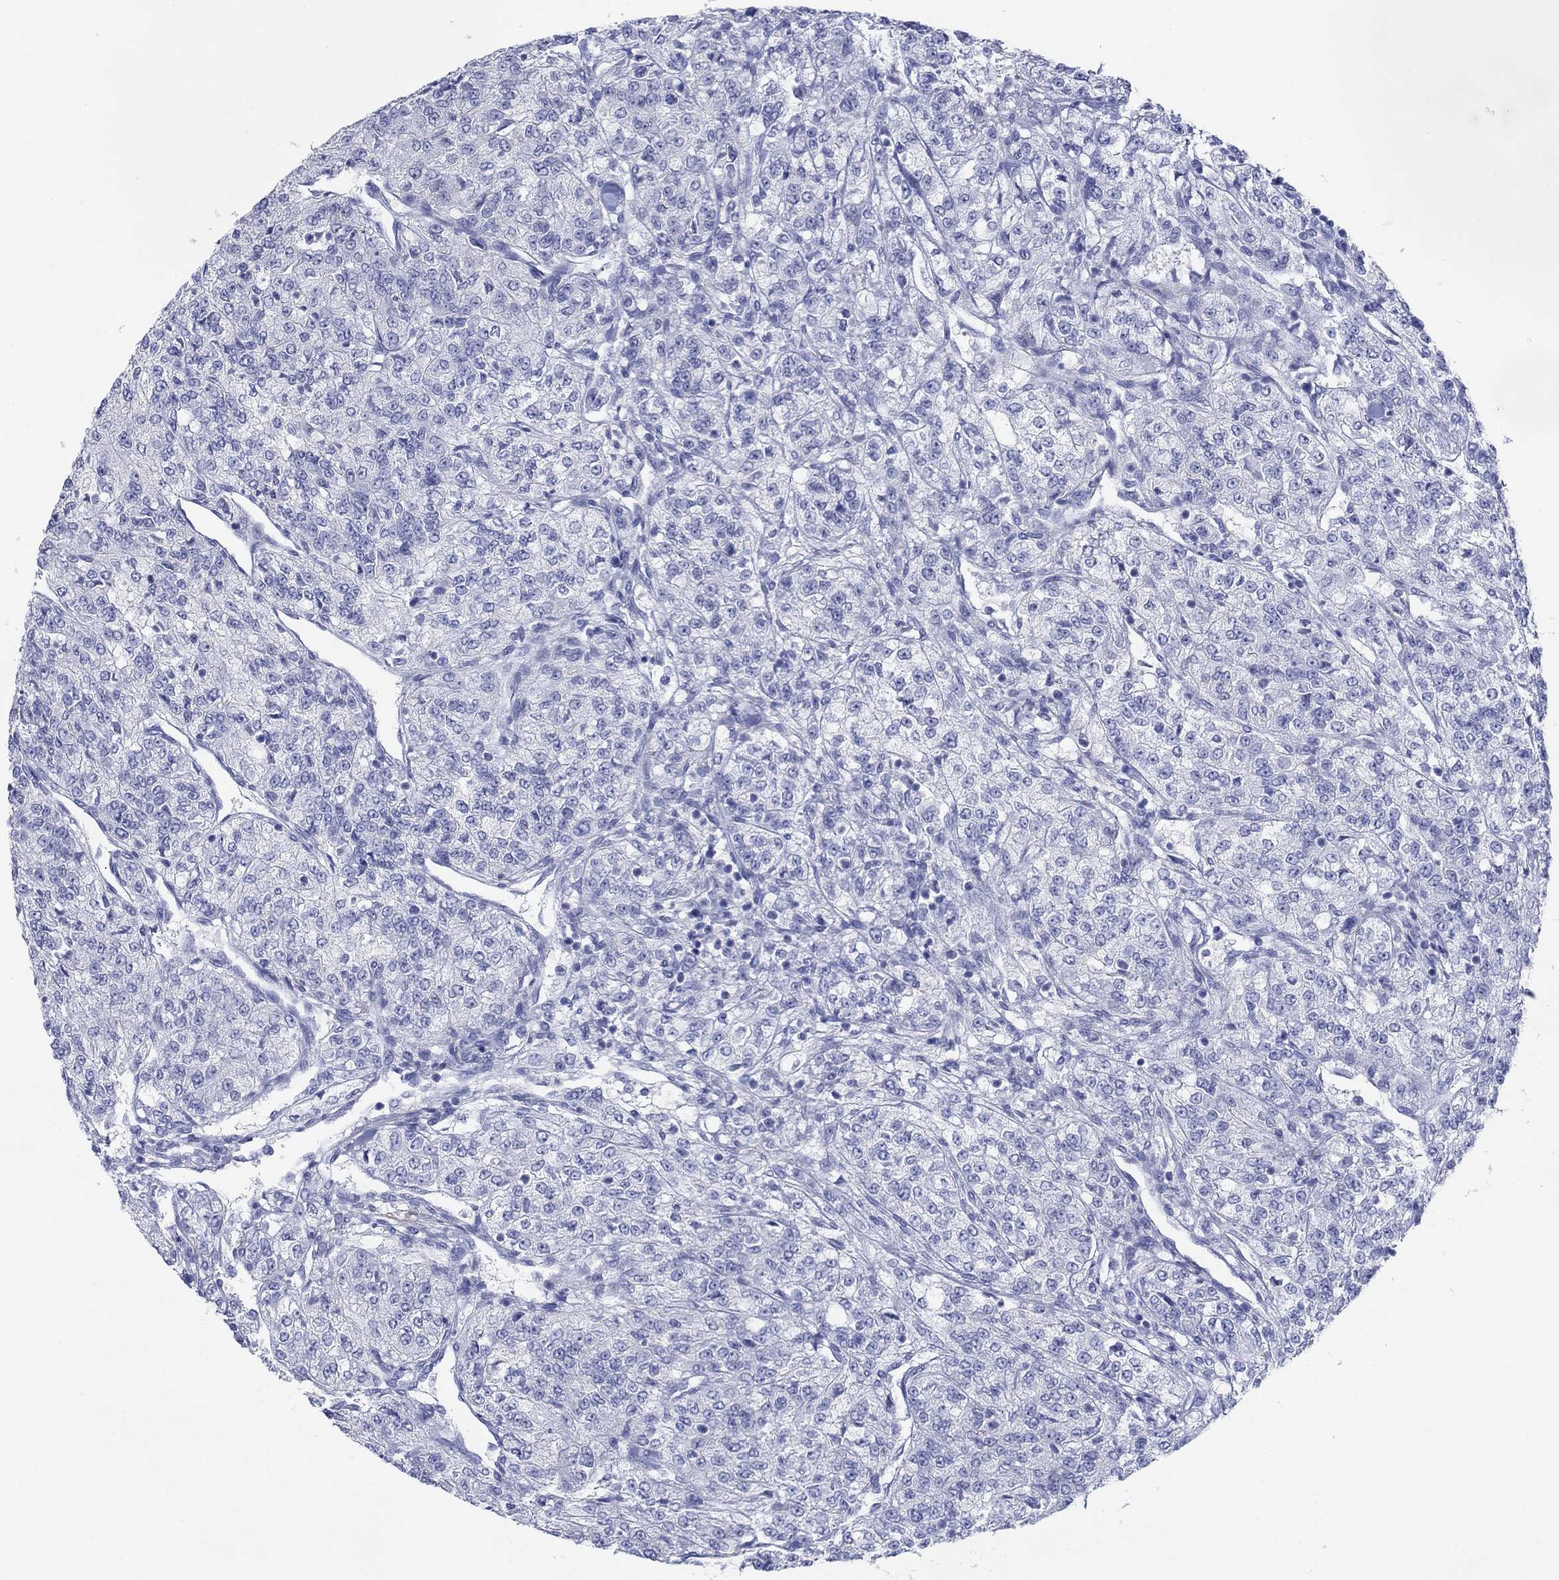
{"staining": {"intensity": "negative", "quantity": "none", "location": "none"}, "tissue": "renal cancer", "cell_type": "Tumor cells", "image_type": "cancer", "snomed": [{"axis": "morphology", "description": "Adenocarcinoma, NOS"}, {"axis": "topography", "description": "Kidney"}], "caption": "An immunohistochemistry (IHC) histopathology image of renal cancer is shown. There is no staining in tumor cells of renal cancer.", "gene": "PDYN", "patient": {"sex": "female", "age": 63}}